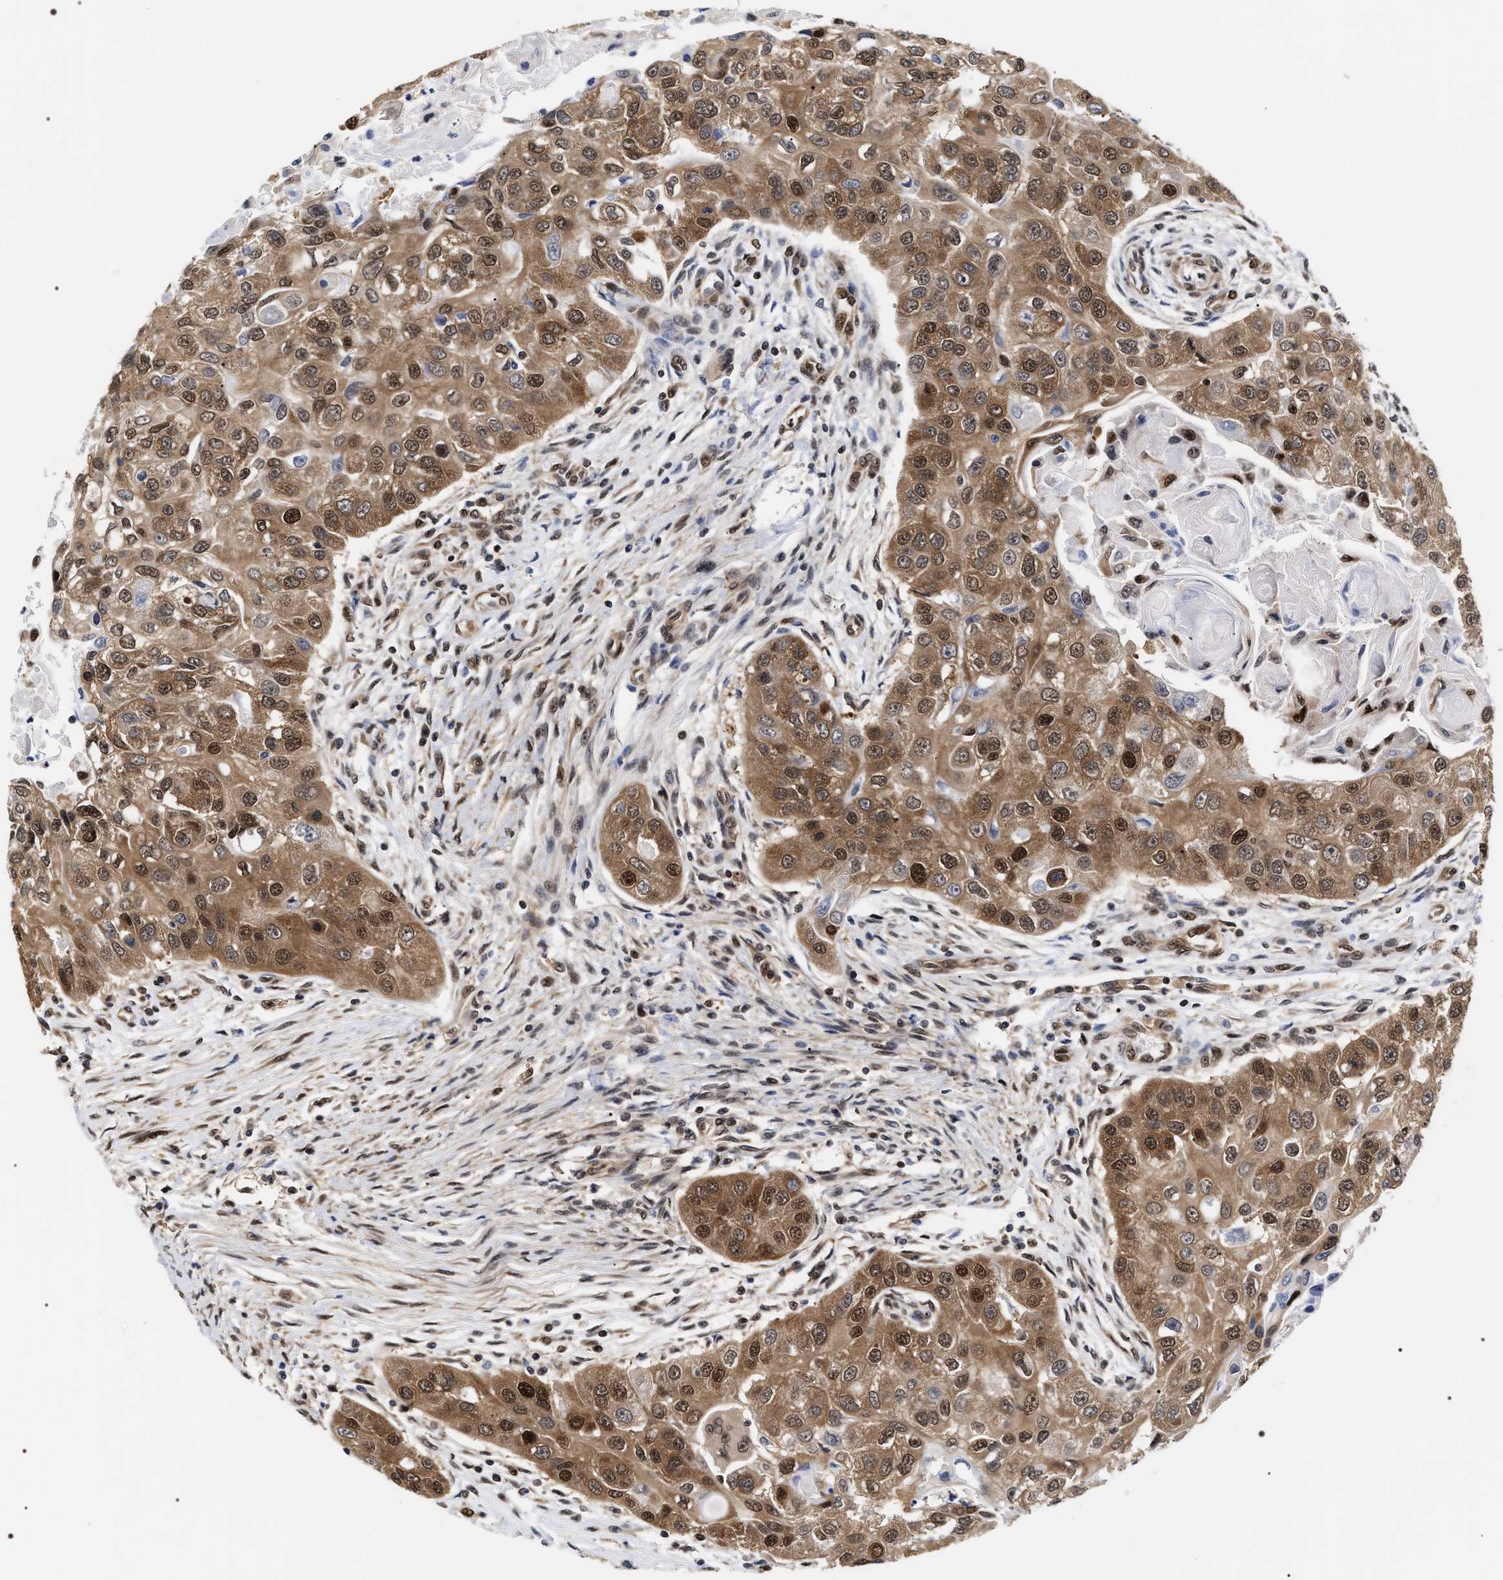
{"staining": {"intensity": "strong", "quantity": ">75%", "location": "cytoplasmic/membranous,nuclear"}, "tissue": "head and neck cancer", "cell_type": "Tumor cells", "image_type": "cancer", "snomed": [{"axis": "morphology", "description": "Normal tissue, NOS"}, {"axis": "morphology", "description": "Squamous cell carcinoma, NOS"}, {"axis": "topography", "description": "Skeletal muscle"}, {"axis": "topography", "description": "Head-Neck"}], "caption": "Immunohistochemical staining of squamous cell carcinoma (head and neck) demonstrates high levels of strong cytoplasmic/membranous and nuclear positivity in about >75% of tumor cells.", "gene": "BAG6", "patient": {"sex": "male", "age": 51}}